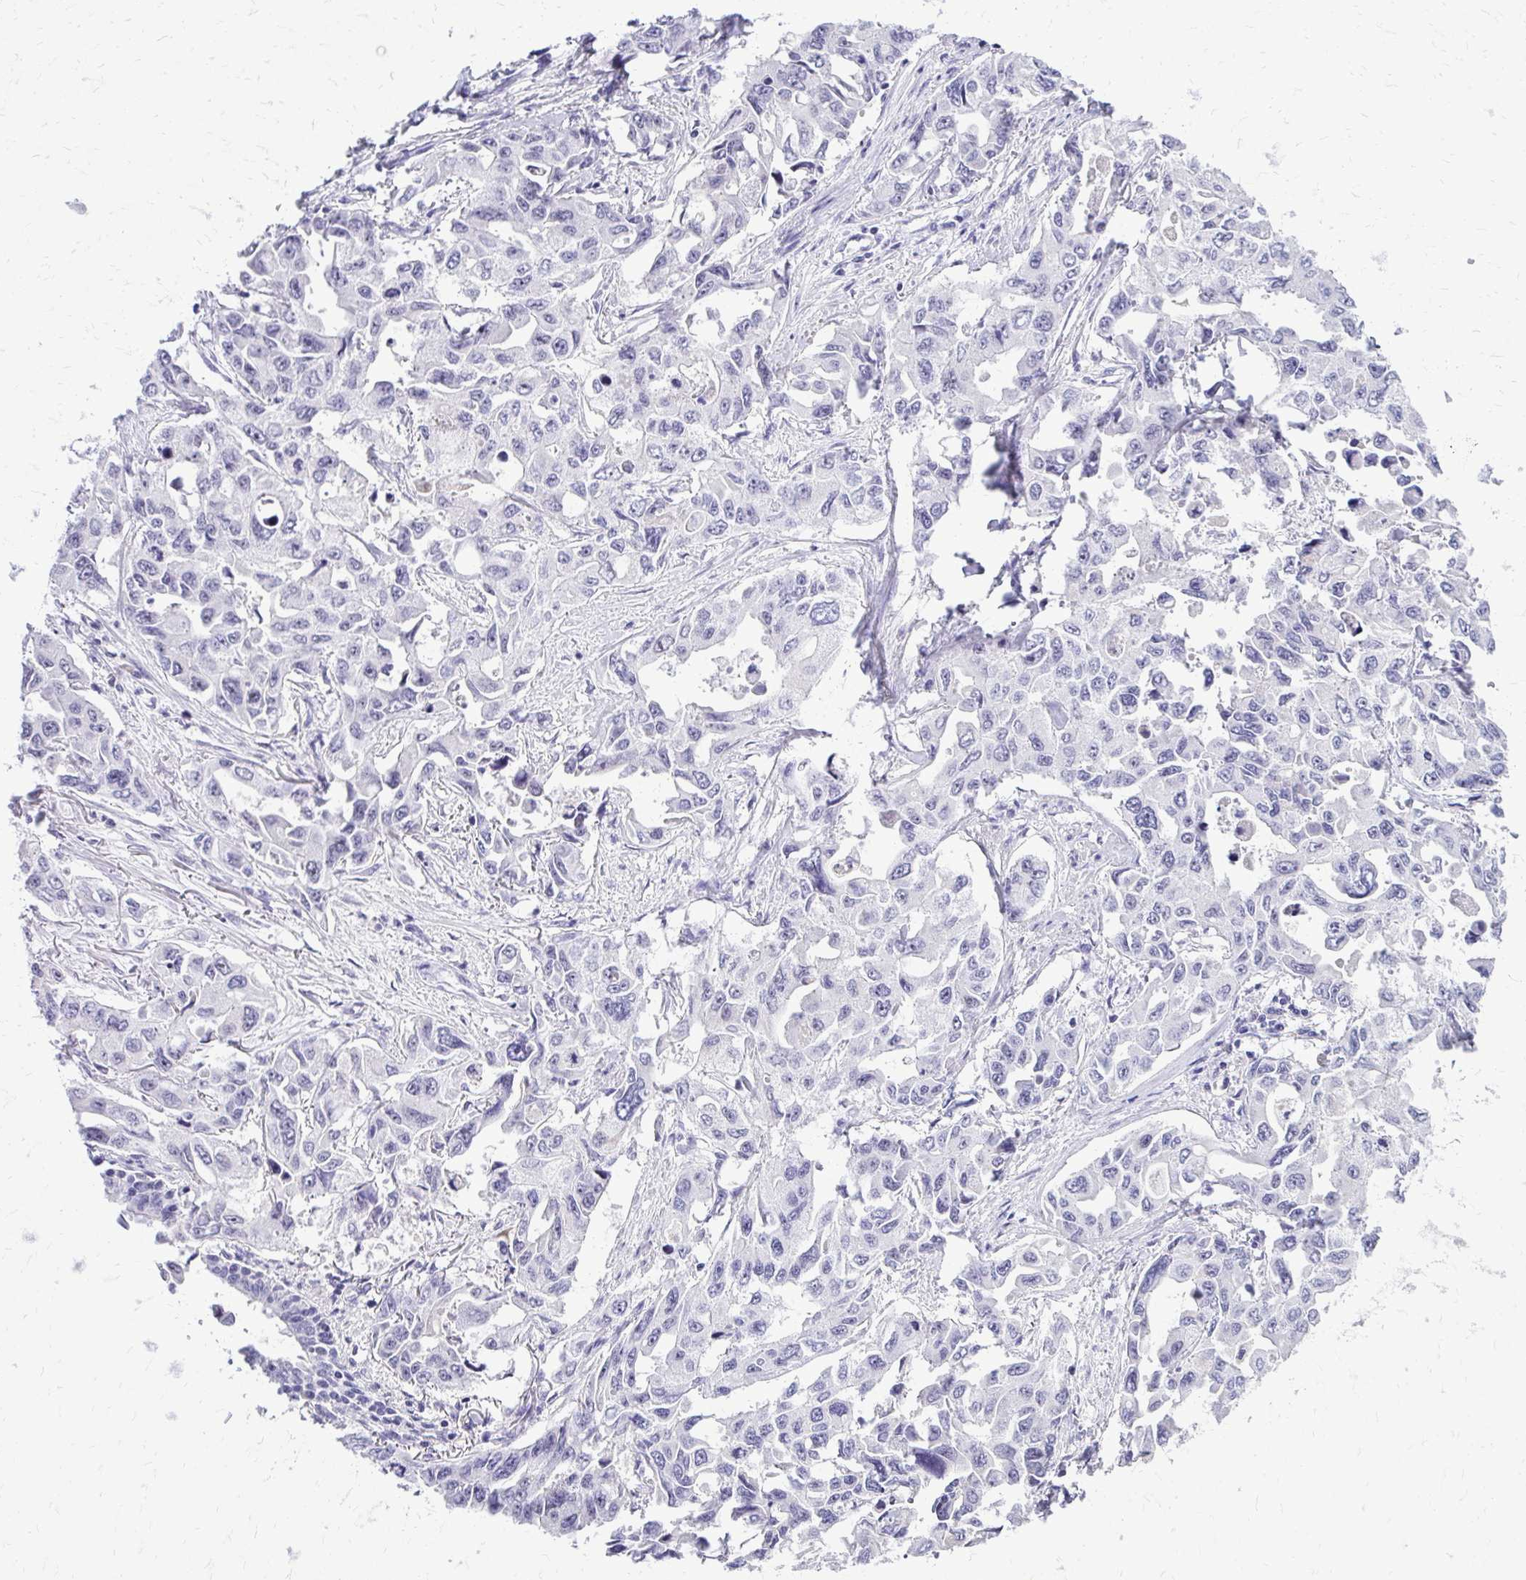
{"staining": {"intensity": "negative", "quantity": "none", "location": "none"}, "tissue": "lung cancer", "cell_type": "Tumor cells", "image_type": "cancer", "snomed": [{"axis": "morphology", "description": "Adenocarcinoma, NOS"}, {"axis": "topography", "description": "Lung"}], "caption": "Immunohistochemical staining of human lung cancer demonstrates no significant expression in tumor cells.", "gene": "NIFK", "patient": {"sex": "male", "age": 64}}